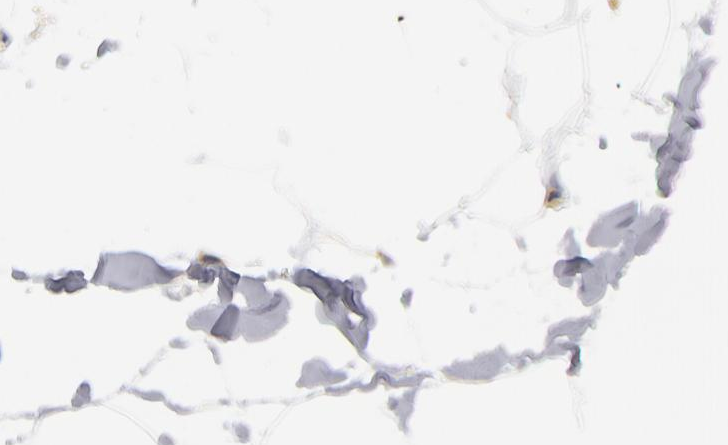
{"staining": {"intensity": "negative", "quantity": "none", "location": "none"}, "tissue": "adipose tissue", "cell_type": "Adipocytes", "image_type": "normal", "snomed": [{"axis": "morphology", "description": "Normal tissue, NOS"}, {"axis": "morphology", "description": "Duct carcinoma"}, {"axis": "topography", "description": "Breast"}, {"axis": "topography", "description": "Adipose tissue"}], "caption": "This is an IHC micrograph of benign human adipose tissue. There is no expression in adipocytes.", "gene": "CCDC80", "patient": {"sex": "female", "age": 37}}